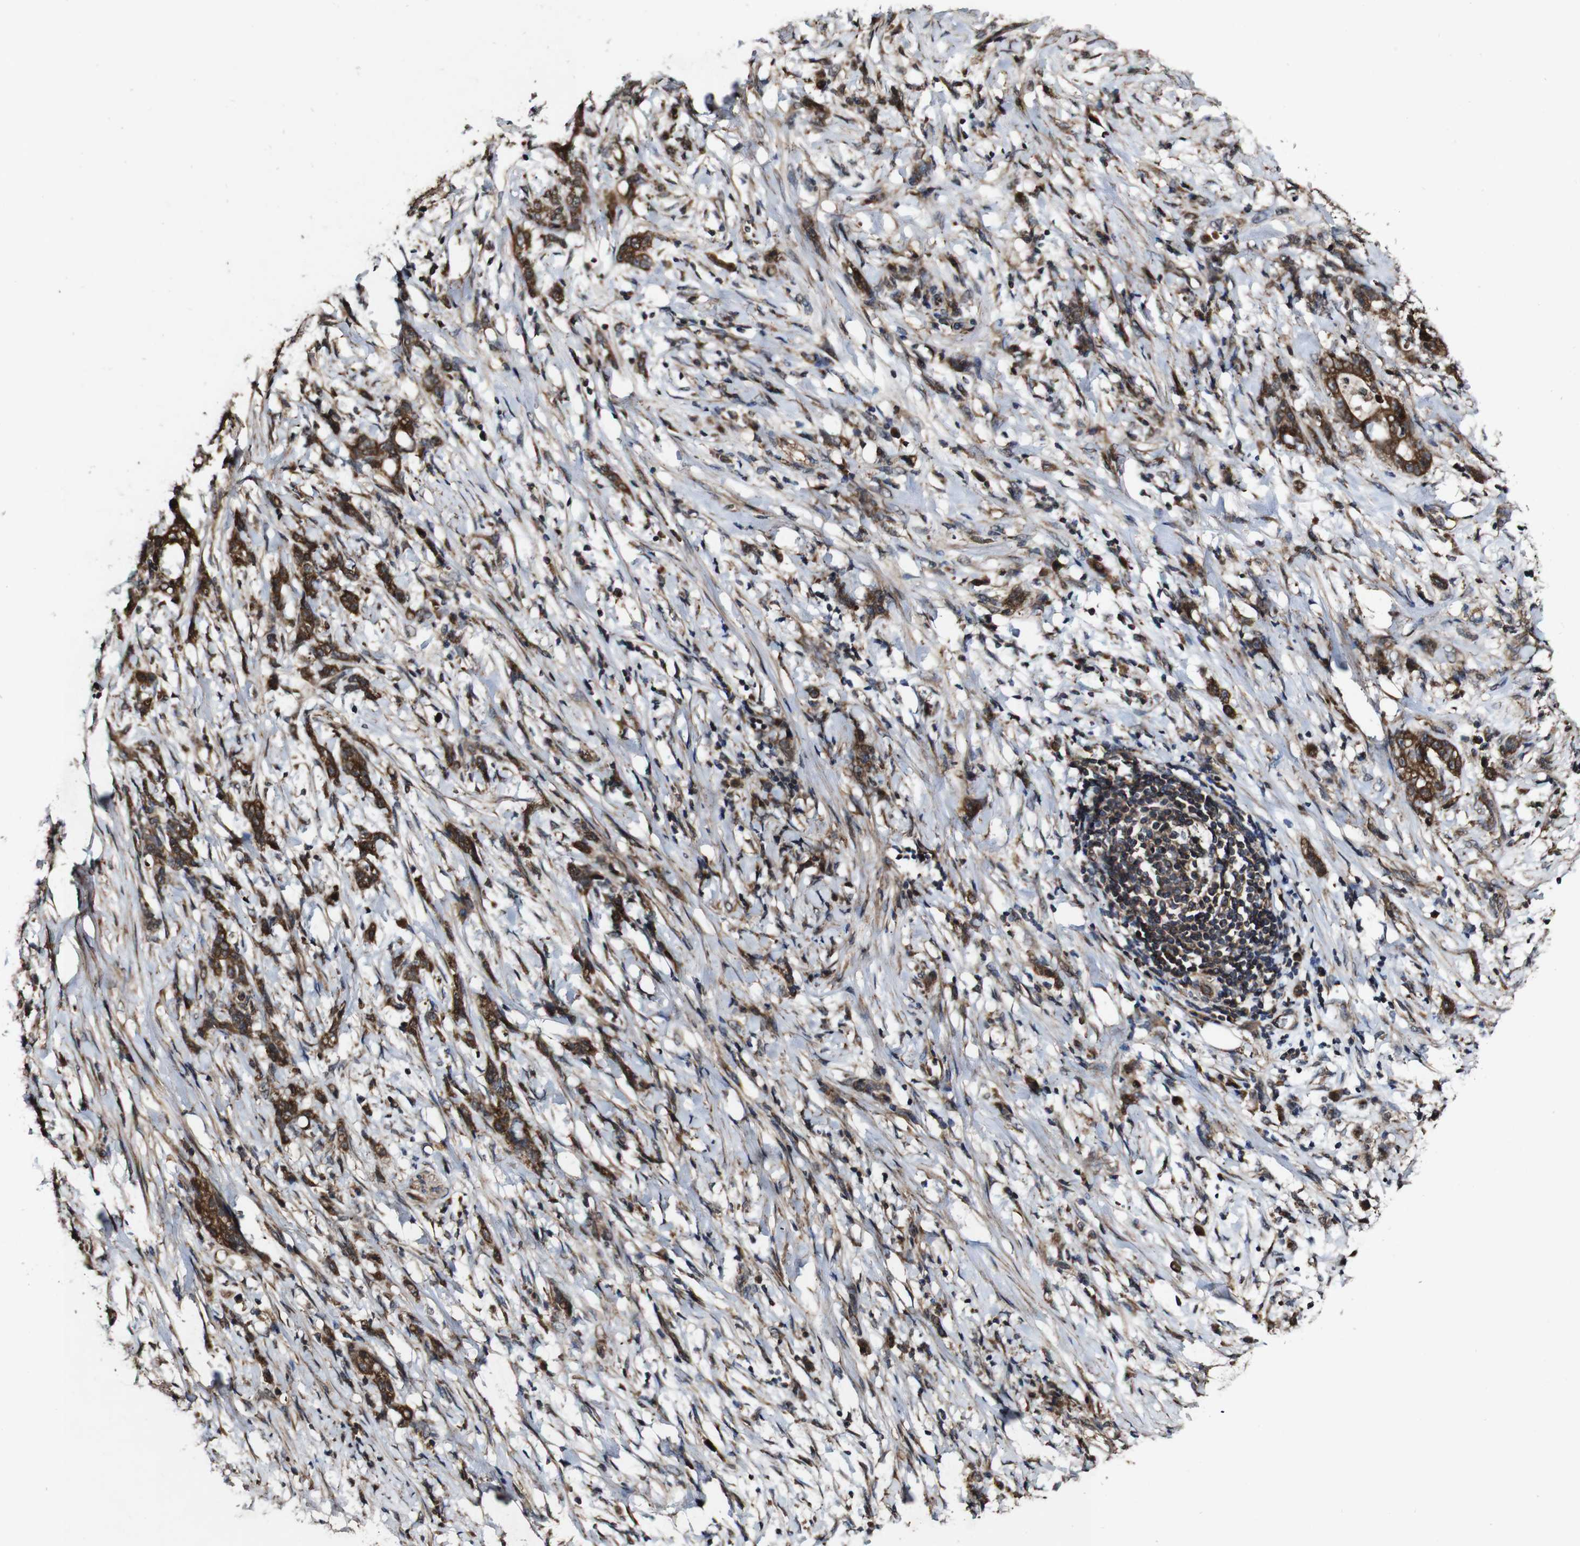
{"staining": {"intensity": "strong", "quantity": ">75%", "location": "cytoplasmic/membranous"}, "tissue": "stomach cancer", "cell_type": "Tumor cells", "image_type": "cancer", "snomed": [{"axis": "morphology", "description": "Adenocarcinoma, NOS"}, {"axis": "topography", "description": "Stomach, lower"}], "caption": "This is an image of immunohistochemistry staining of adenocarcinoma (stomach), which shows strong positivity in the cytoplasmic/membranous of tumor cells.", "gene": "BTN3A3", "patient": {"sex": "male", "age": 88}}